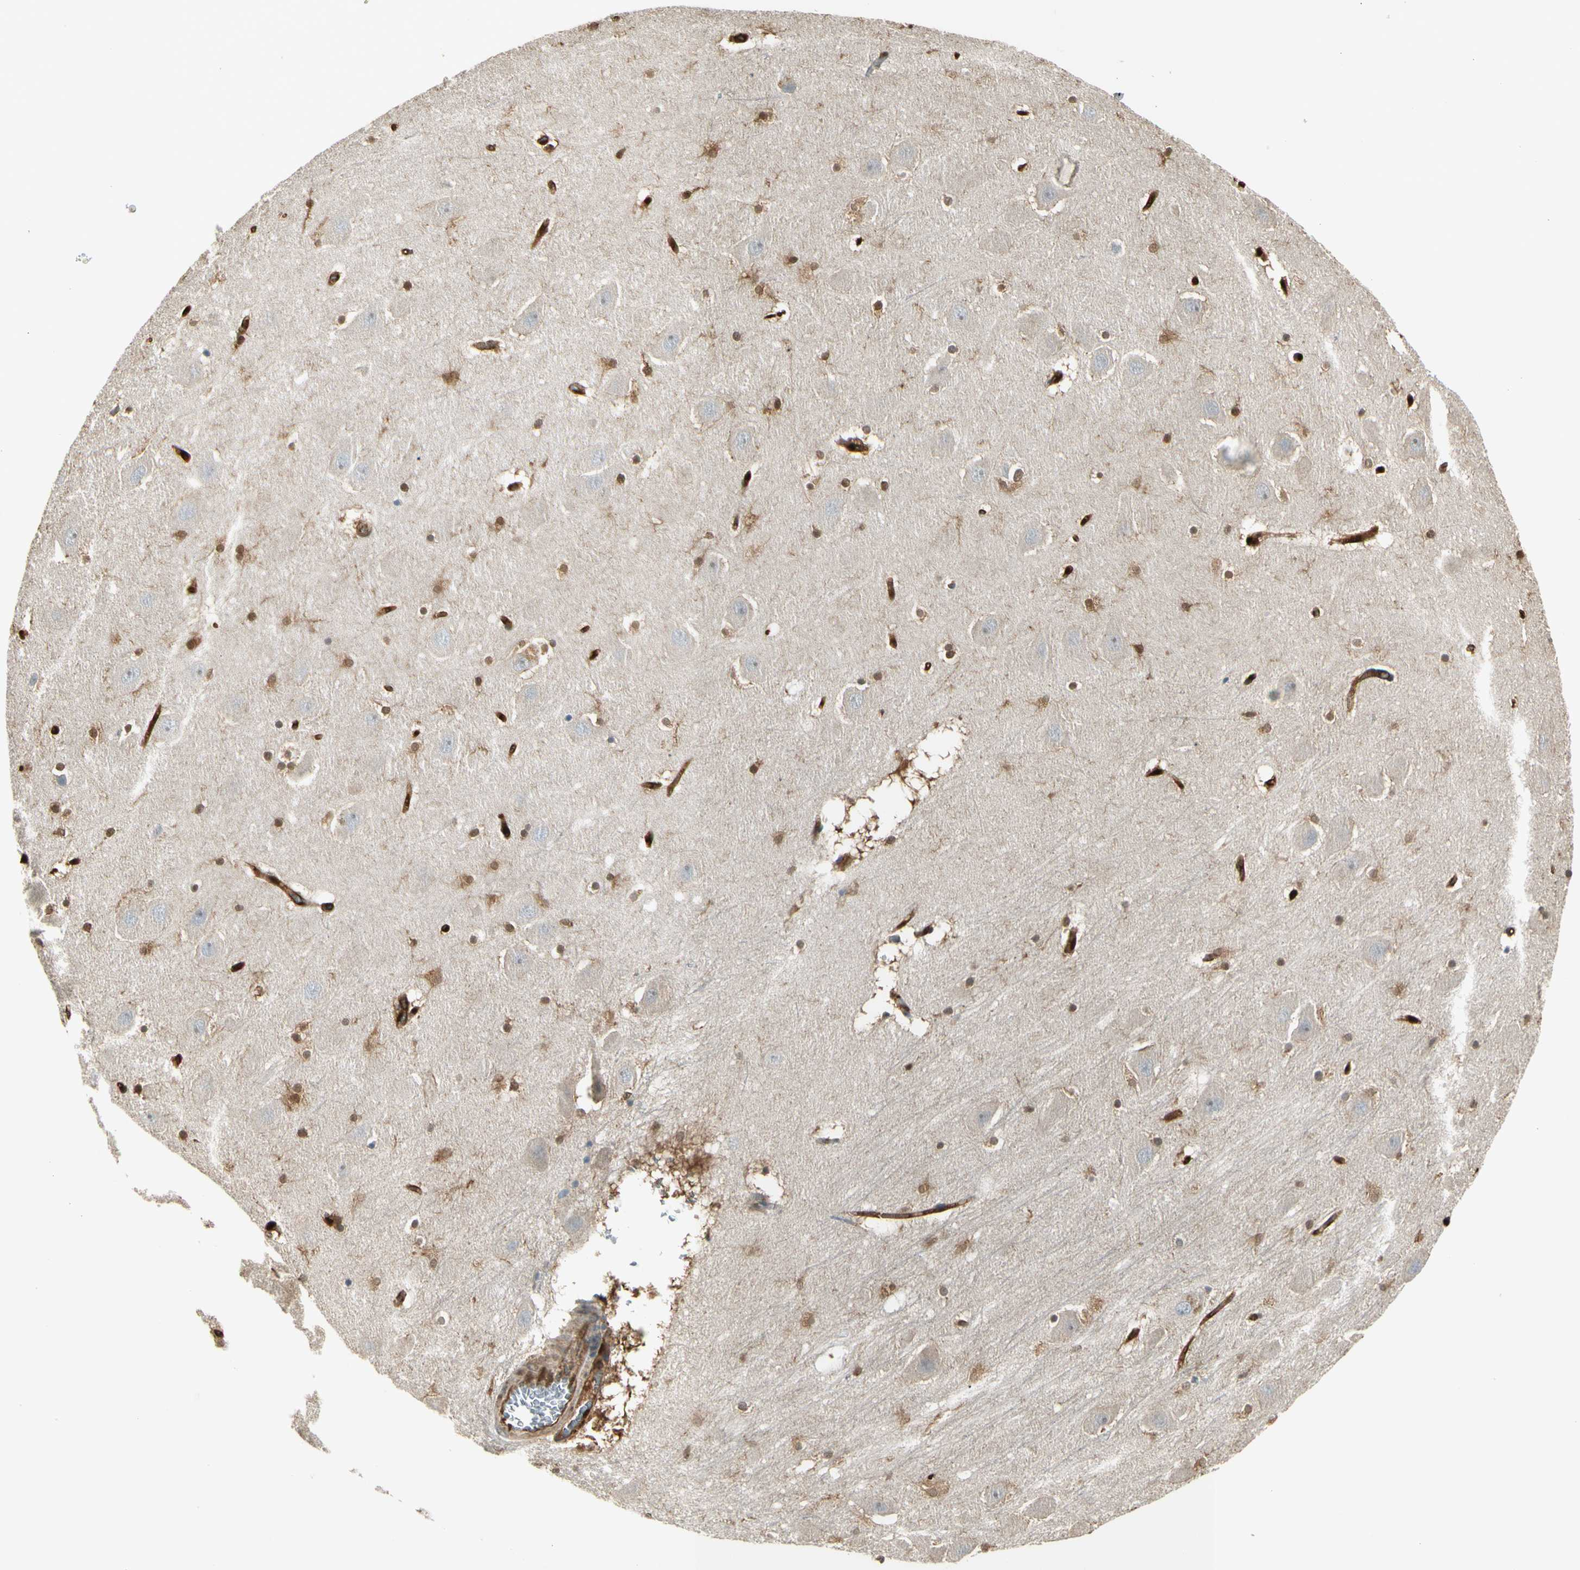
{"staining": {"intensity": "moderate", "quantity": ">75%", "location": "cytoplasmic/membranous,nuclear"}, "tissue": "hippocampus", "cell_type": "Glial cells", "image_type": "normal", "snomed": [{"axis": "morphology", "description": "Normal tissue, NOS"}, {"axis": "topography", "description": "Hippocampus"}], "caption": "DAB immunohistochemical staining of unremarkable human hippocampus exhibits moderate cytoplasmic/membranous,nuclear protein positivity in approximately >75% of glial cells. The protein of interest is shown in brown color, while the nuclei are stained blue.", "gene": "SERPINB6", "patient": {"sex": "male", "age": 45}}